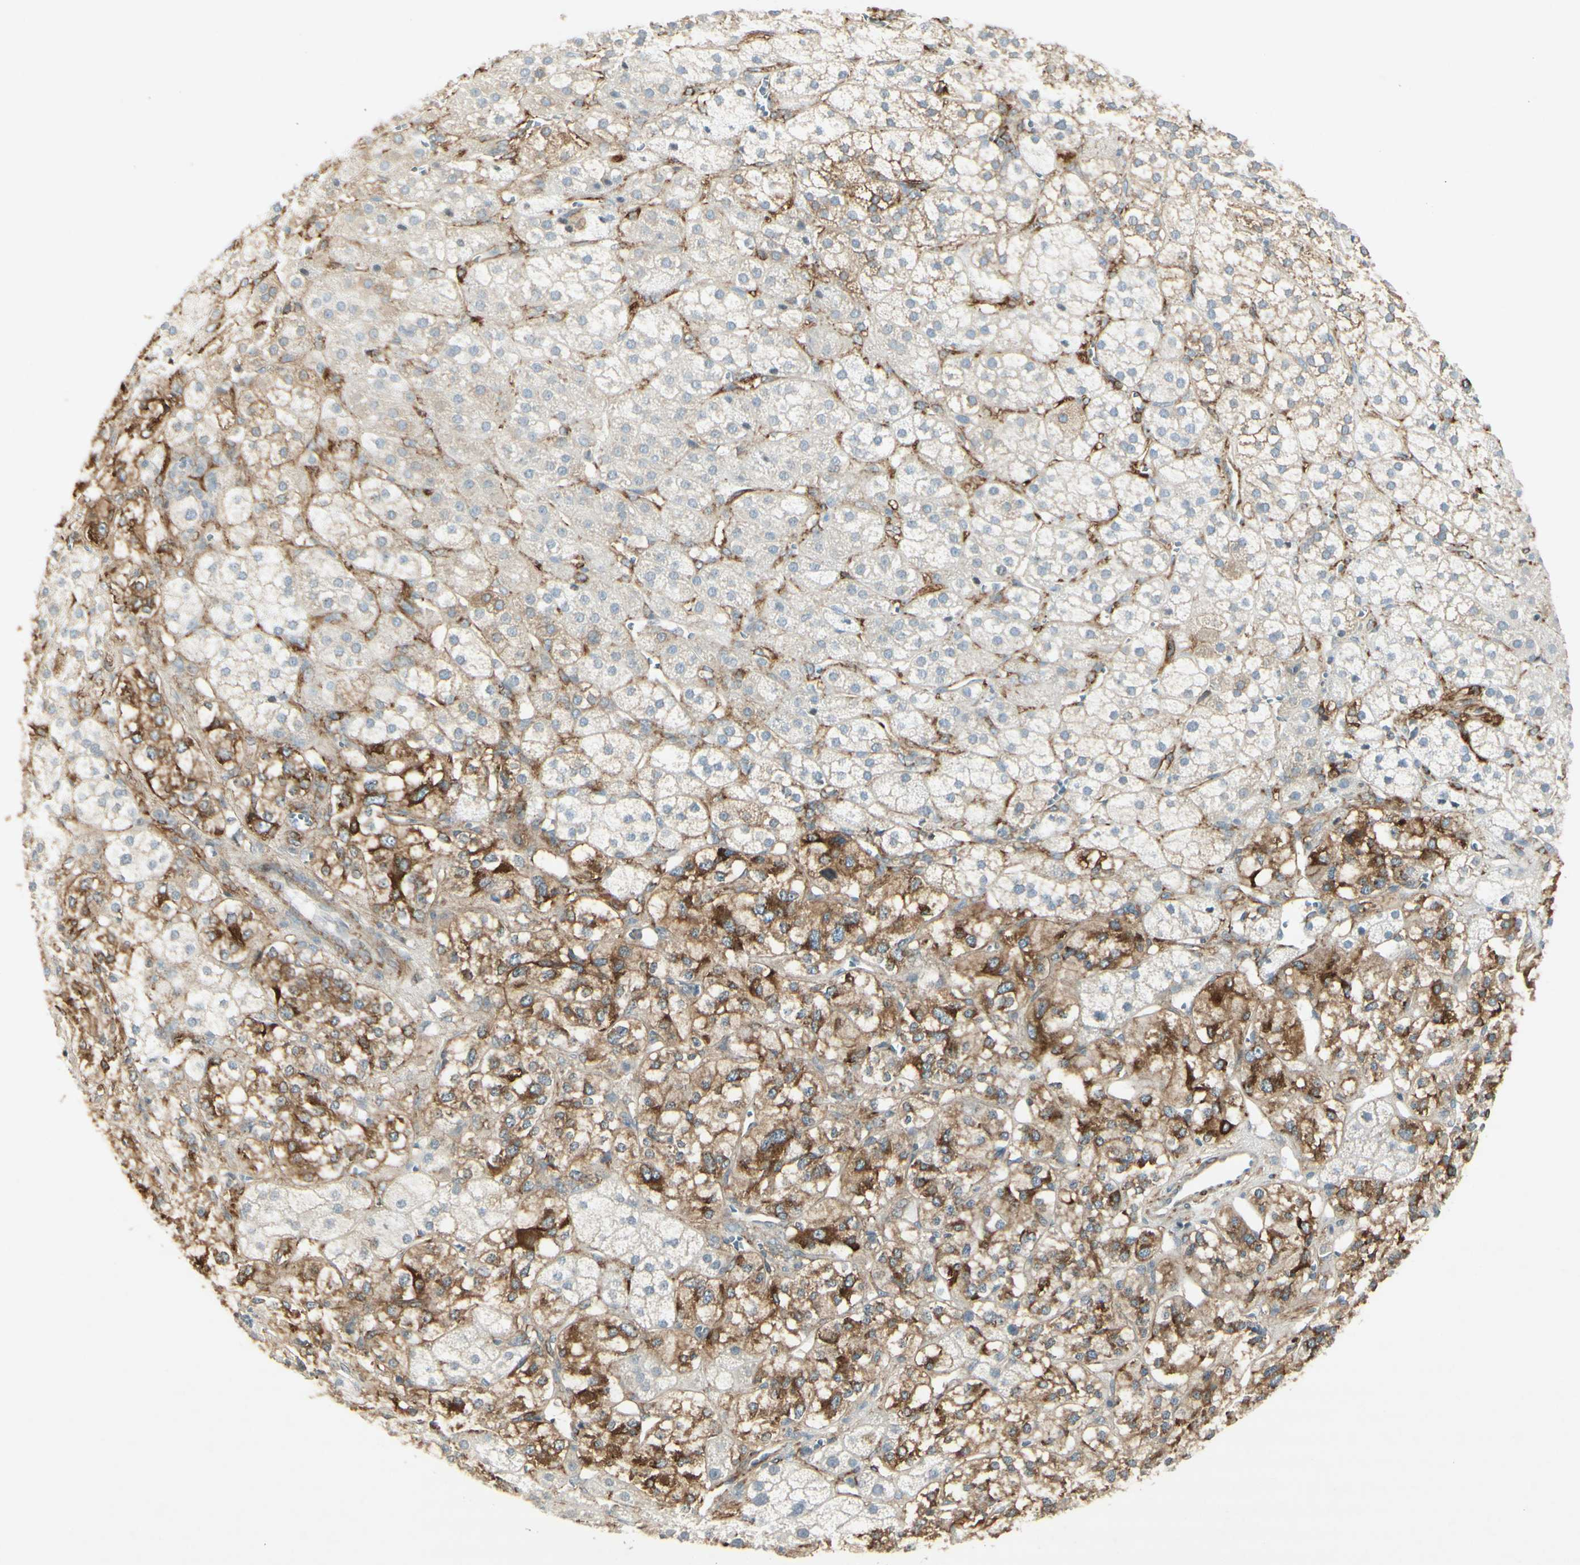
{"staining": {"intensity": "weak", "quantity": "25%-75%", "location": "cytoplasmic/membranous"}, "tissue": "adrenal gland", "cell_type": "Glandular cells", "image_type": "normal", "snomed": [{"axis": "morphology", "description": "Normal tissue, NOS"}, {"axis": "topography", "description": "Adrenal gland"}], "caption": "Approximately 25%-75% of glandular cells in benign human adrenal gland reveal weak cytoplasmic/membranous protein expression as visualized by brown immunohistochemical staining.", "gene": "MAP1B", "patient": {"sex": "male", "age": 56}}